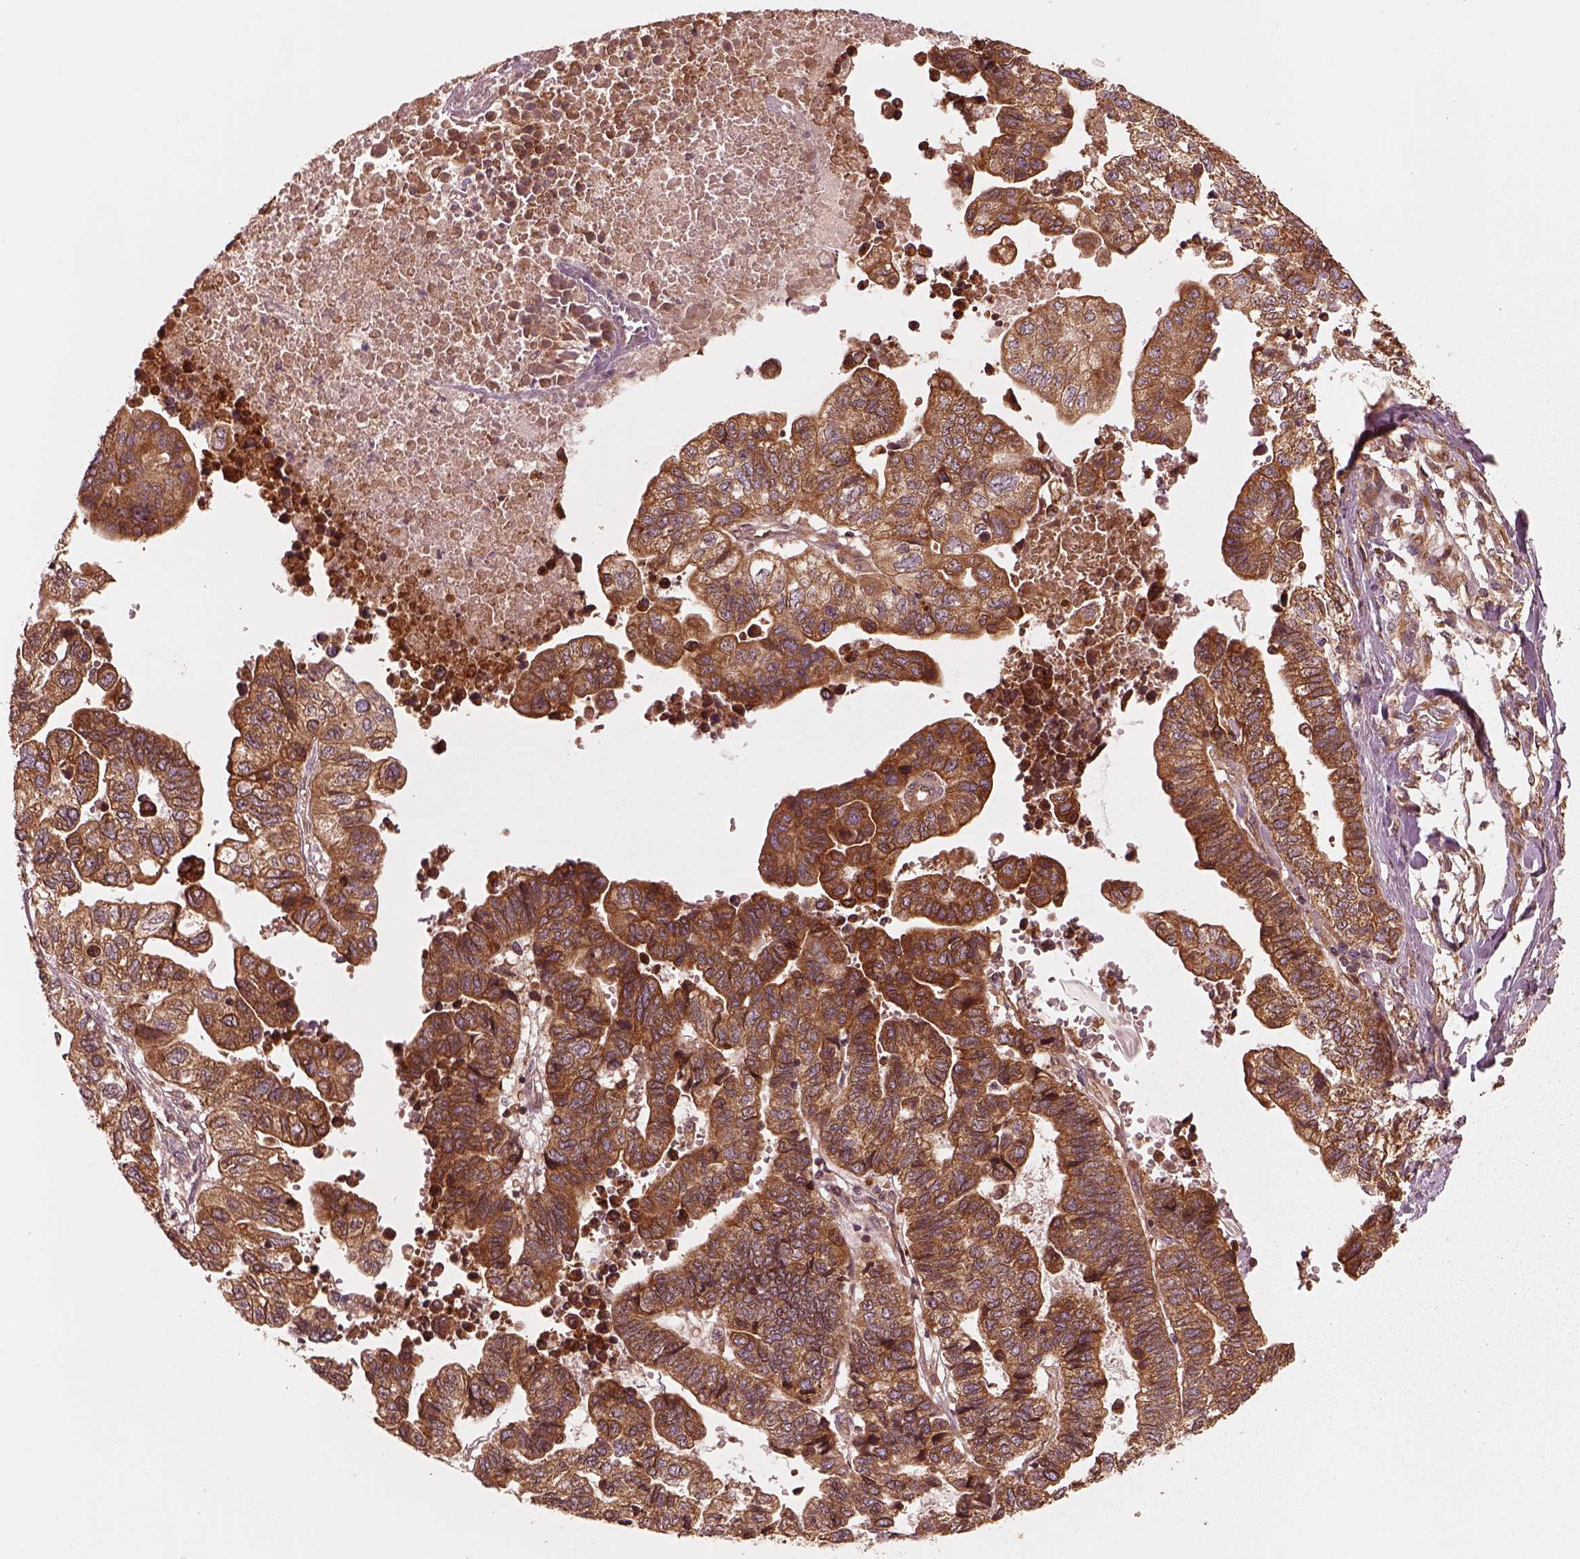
{"staining": {"intensity": "moderate", "quantity": ">75%", "location": "cytoplasmic/membranous"}, "tissue": "stomach cancer", "cell_type": "Tumor cells", "image_type": "cancer", "snomed": [{"axis": "morphology", "description": "Adenocarcinoma, NOS"}, {"axis": "topography", "description": "Stomach, upper"}], "caption": "Immunohistochemistry (IHC) staining of stomach adenocarcinoma, which exhibits medium levels of moderate cytoplasmic/membranous expression in approximately >75% of tumor cells indicating moderate cytoplasmic/membranous protein expression. The staining was performed using DAB (3,3'-diaminobenzidine) (brown) for protein detection and nuclei were counterstained in hematoxylin (blue).", "gene": "PIK3R2", "patient": {"sex": "female", "age": 67}}